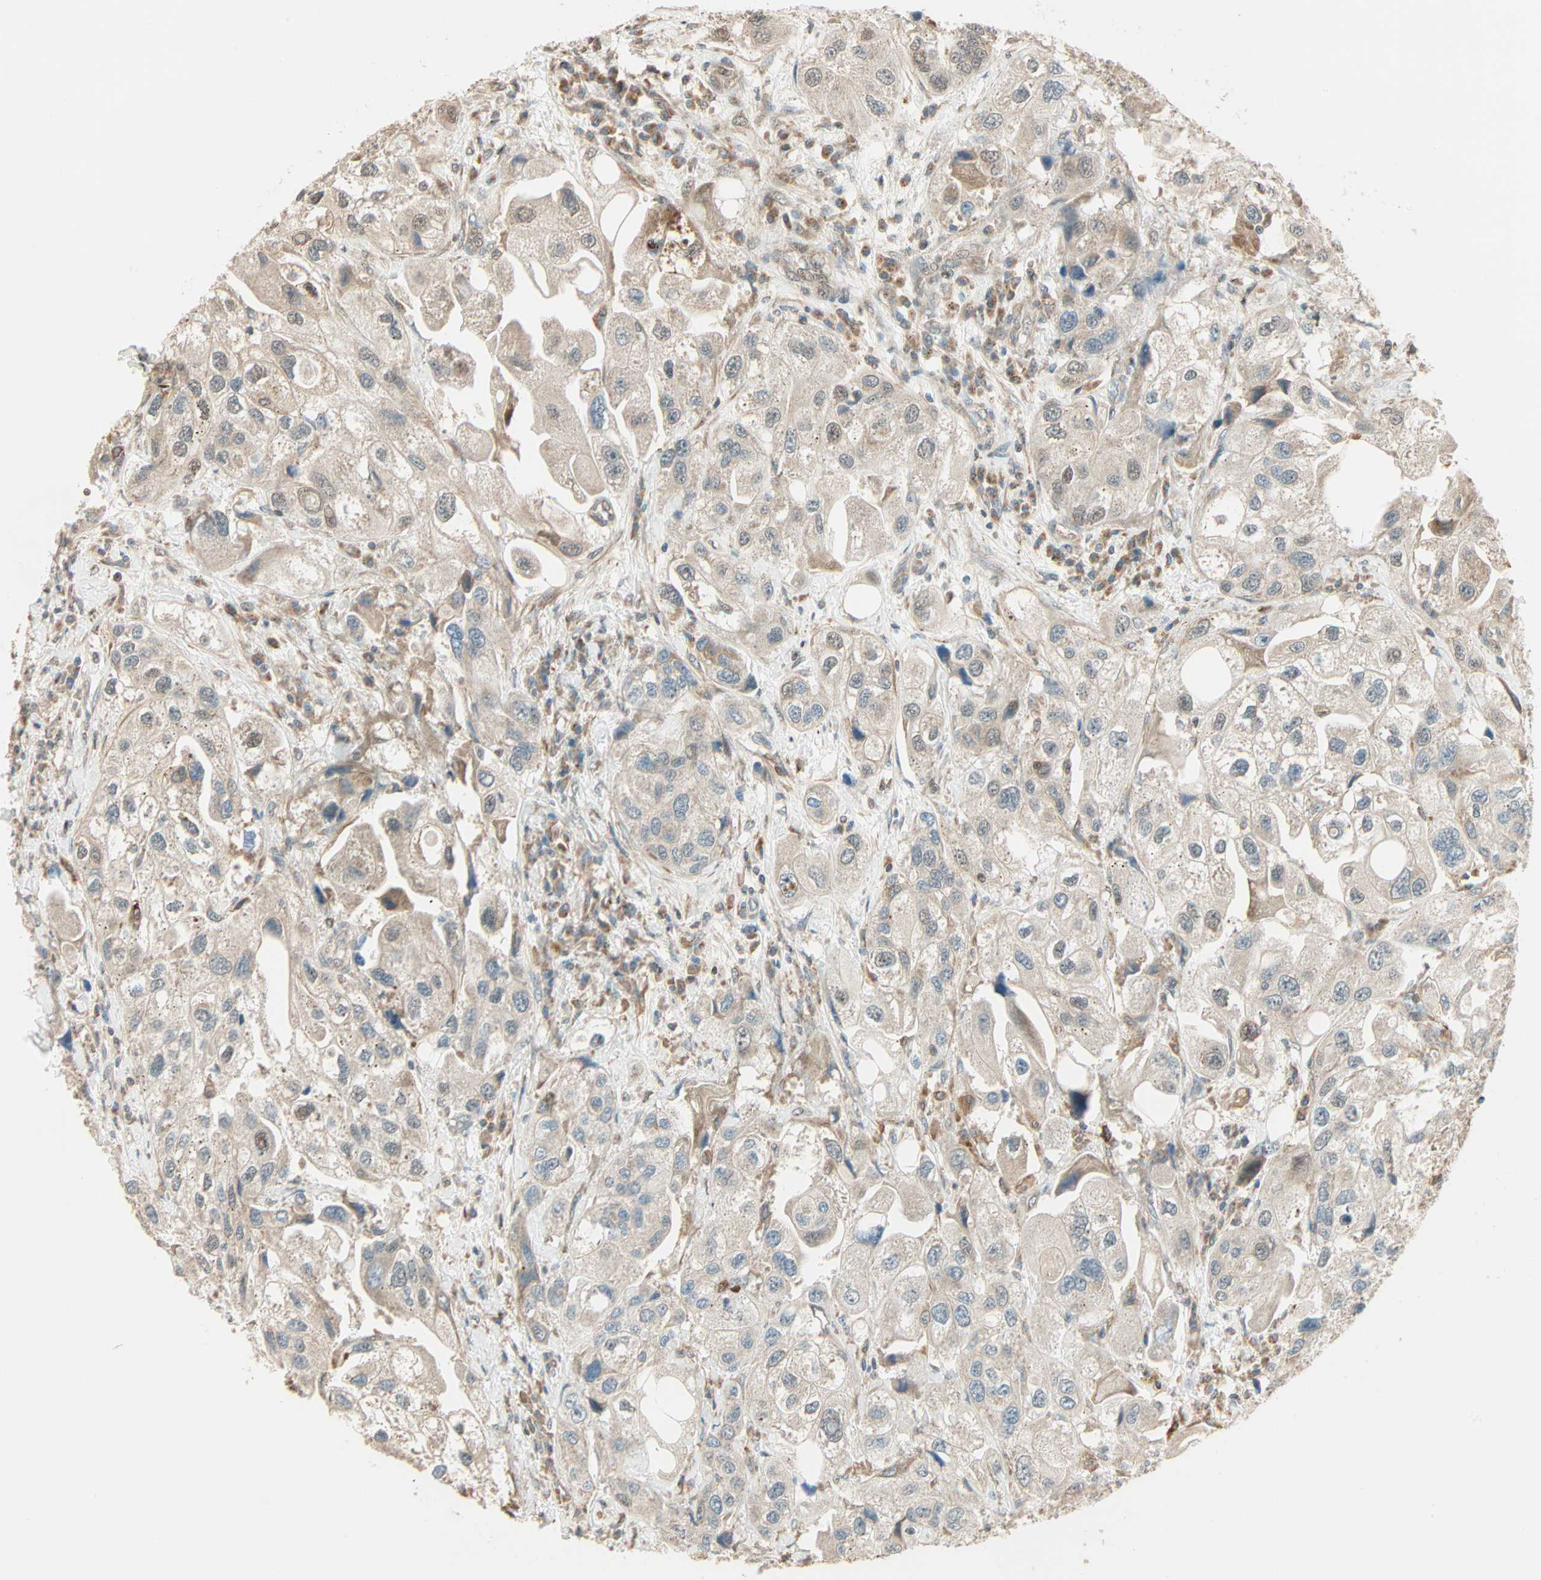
{"staining": {"intensity": "strong", "quantity": ">75%", "location": "cytoplasmic/membranous,nuclear"}, "tissue": "urothelial cancer", "cell_type": "Tumor cells", "image_type": "cancer", "snomed": [{"axis": "morphology", "description": "Urothelial carcinoma, High grade"}, {"axis": "topography", "description": "Urinary bladder"}], "caption": "Brown immunohistochemical staining in human urothelial cancer exhibits strong cytoplasmic/membranous and nuclear positivity in approximately >75% of tumor cells.", "gene": "PNPLA6", "patient": {"sex": "female", "age": 64}}